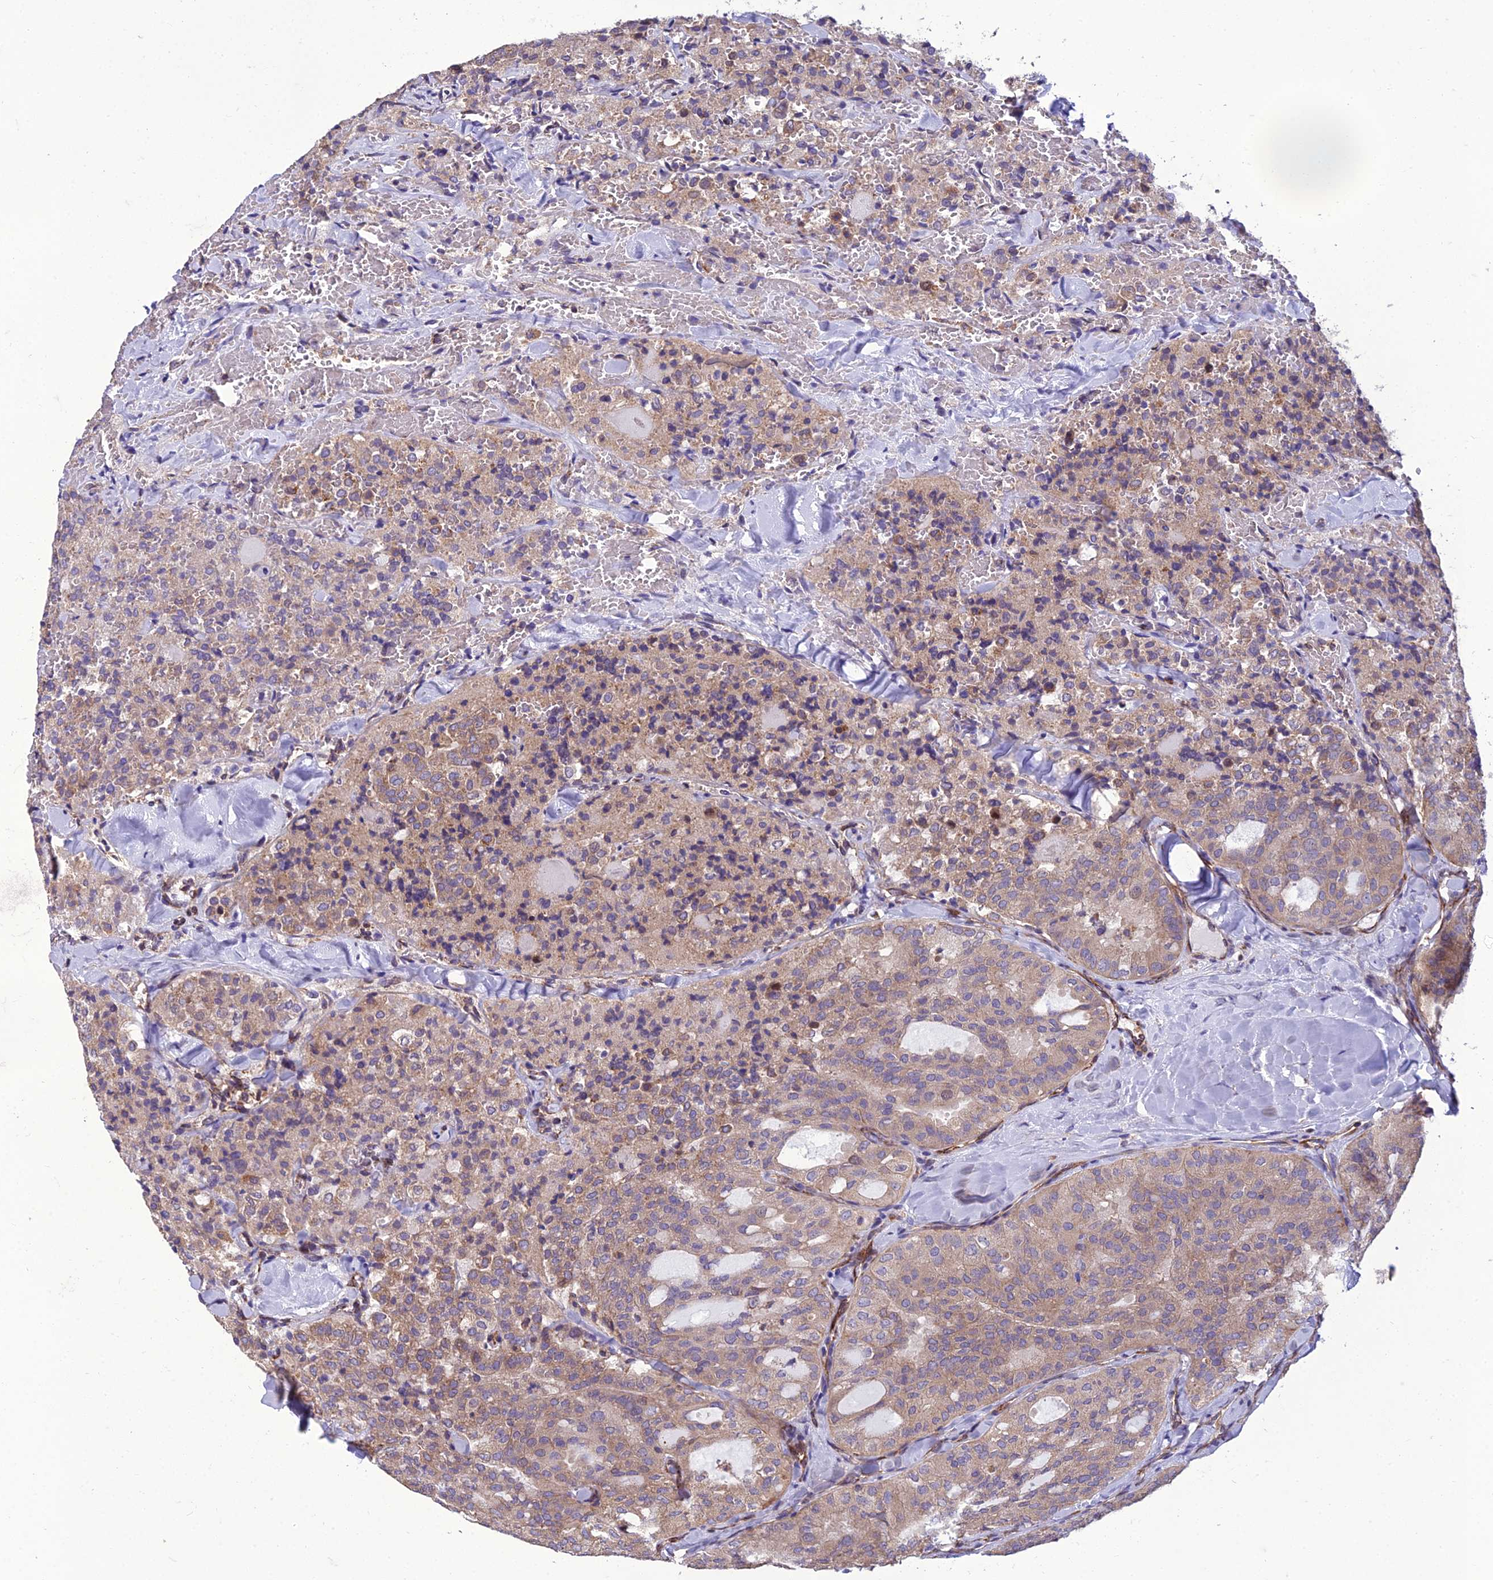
{"staining": {"intensity": "weak", "quantity": ">75%", "location": "cytoplasmic/membranous"}, "tissue": "thyroid cancer", "cell_type": "Tumor cells", "image_type": "cancer", "snomed": [{"axis": "morphology", "description": "Follicular adenoma carcinoma, NOS"}, {"axis": "topography", "description": "Thyroid gland"}], "caption": "IHC image of thyroid cancer stained for a protein (brown), which reveals low levels of weak cytoplasmic/membranous staining in approximately >75% of tumor cells.", "gene": "GIMAP1", "patient": {"sex": "male", "age": 75}}